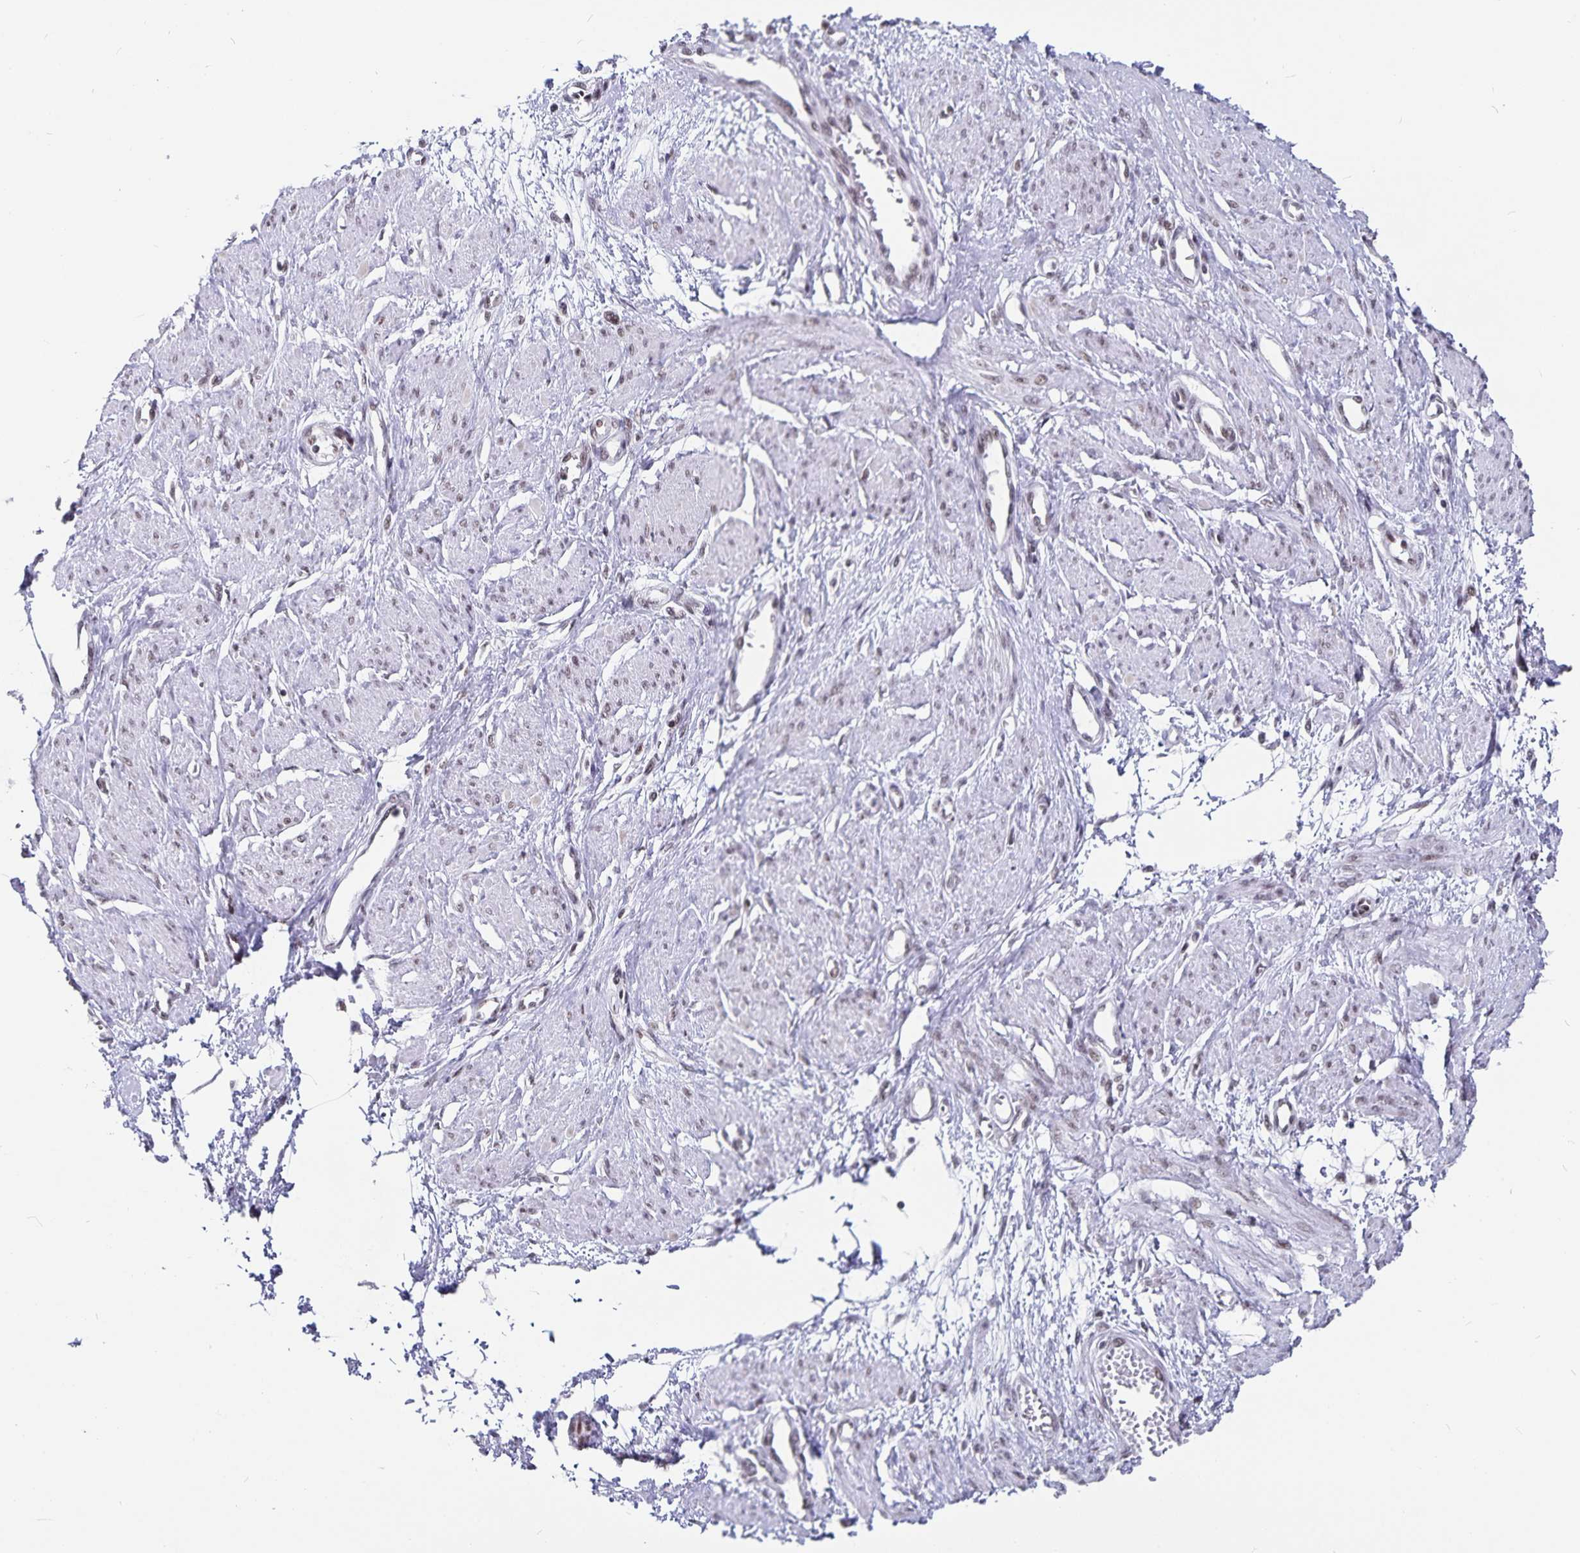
{"staining": {"intensity": "moderate", "quantity": "25%-75%", "location": "nuclear"}, "tissue": "smooth muscle", "cell_type": "Smooth muscle cells", "image_type": "normal", "snomed": [{"axis": "morphology", "description": "Normal tissue, NOS"}, {"axis": "topography", "description": "Smooth muscle"}, {"axis": "topography", "description": "Uterus"}], "caption": "Smooth muscle cells exhibit medium levels of moderate nuclear staining in about 25%-75% of cells in normal human smooth muscle.", "gene": "PBX2", "patient": {"sex": "female", "age": 39}}